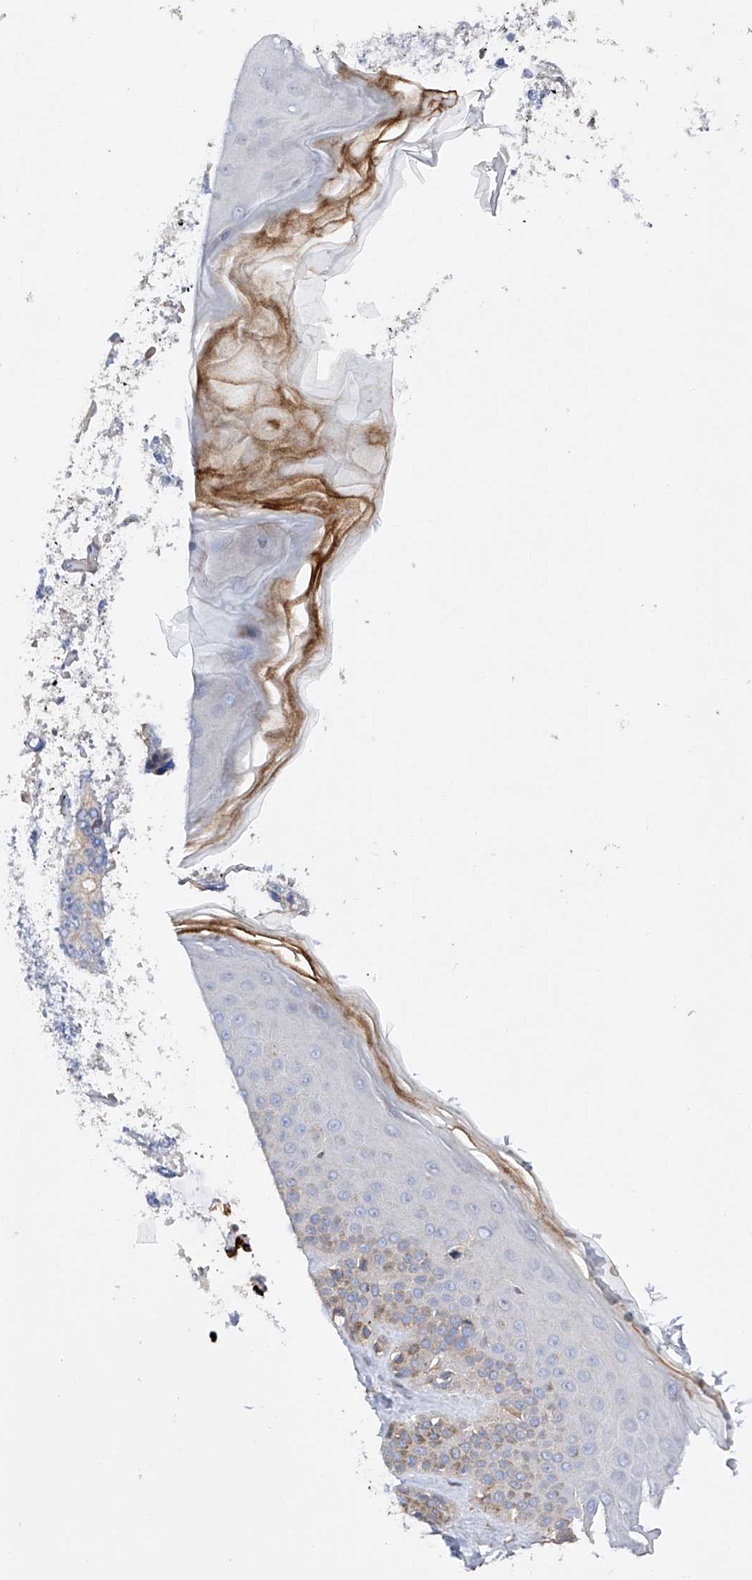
{"staining": {"intensity": "weak", "quantity": ">75%", "location": "cytoplasmic/membranous"}, "tissue": "skin", "cell_type": "Fibroblasts", "image_type": "normal", "snomed": [{"axis": "morphology", "description": "Normal tissue, NOS"}, {"axis": "topography", "description": "Skin"}], "caption": "Immunohistochemistry (DAB) staining of normal human skin shows weak cytoplasmic/membranous protein expression in approximately >75% of fibroblasts.", "gene": "NFATC4", "patient": {"sex": "male", "age": 52}}